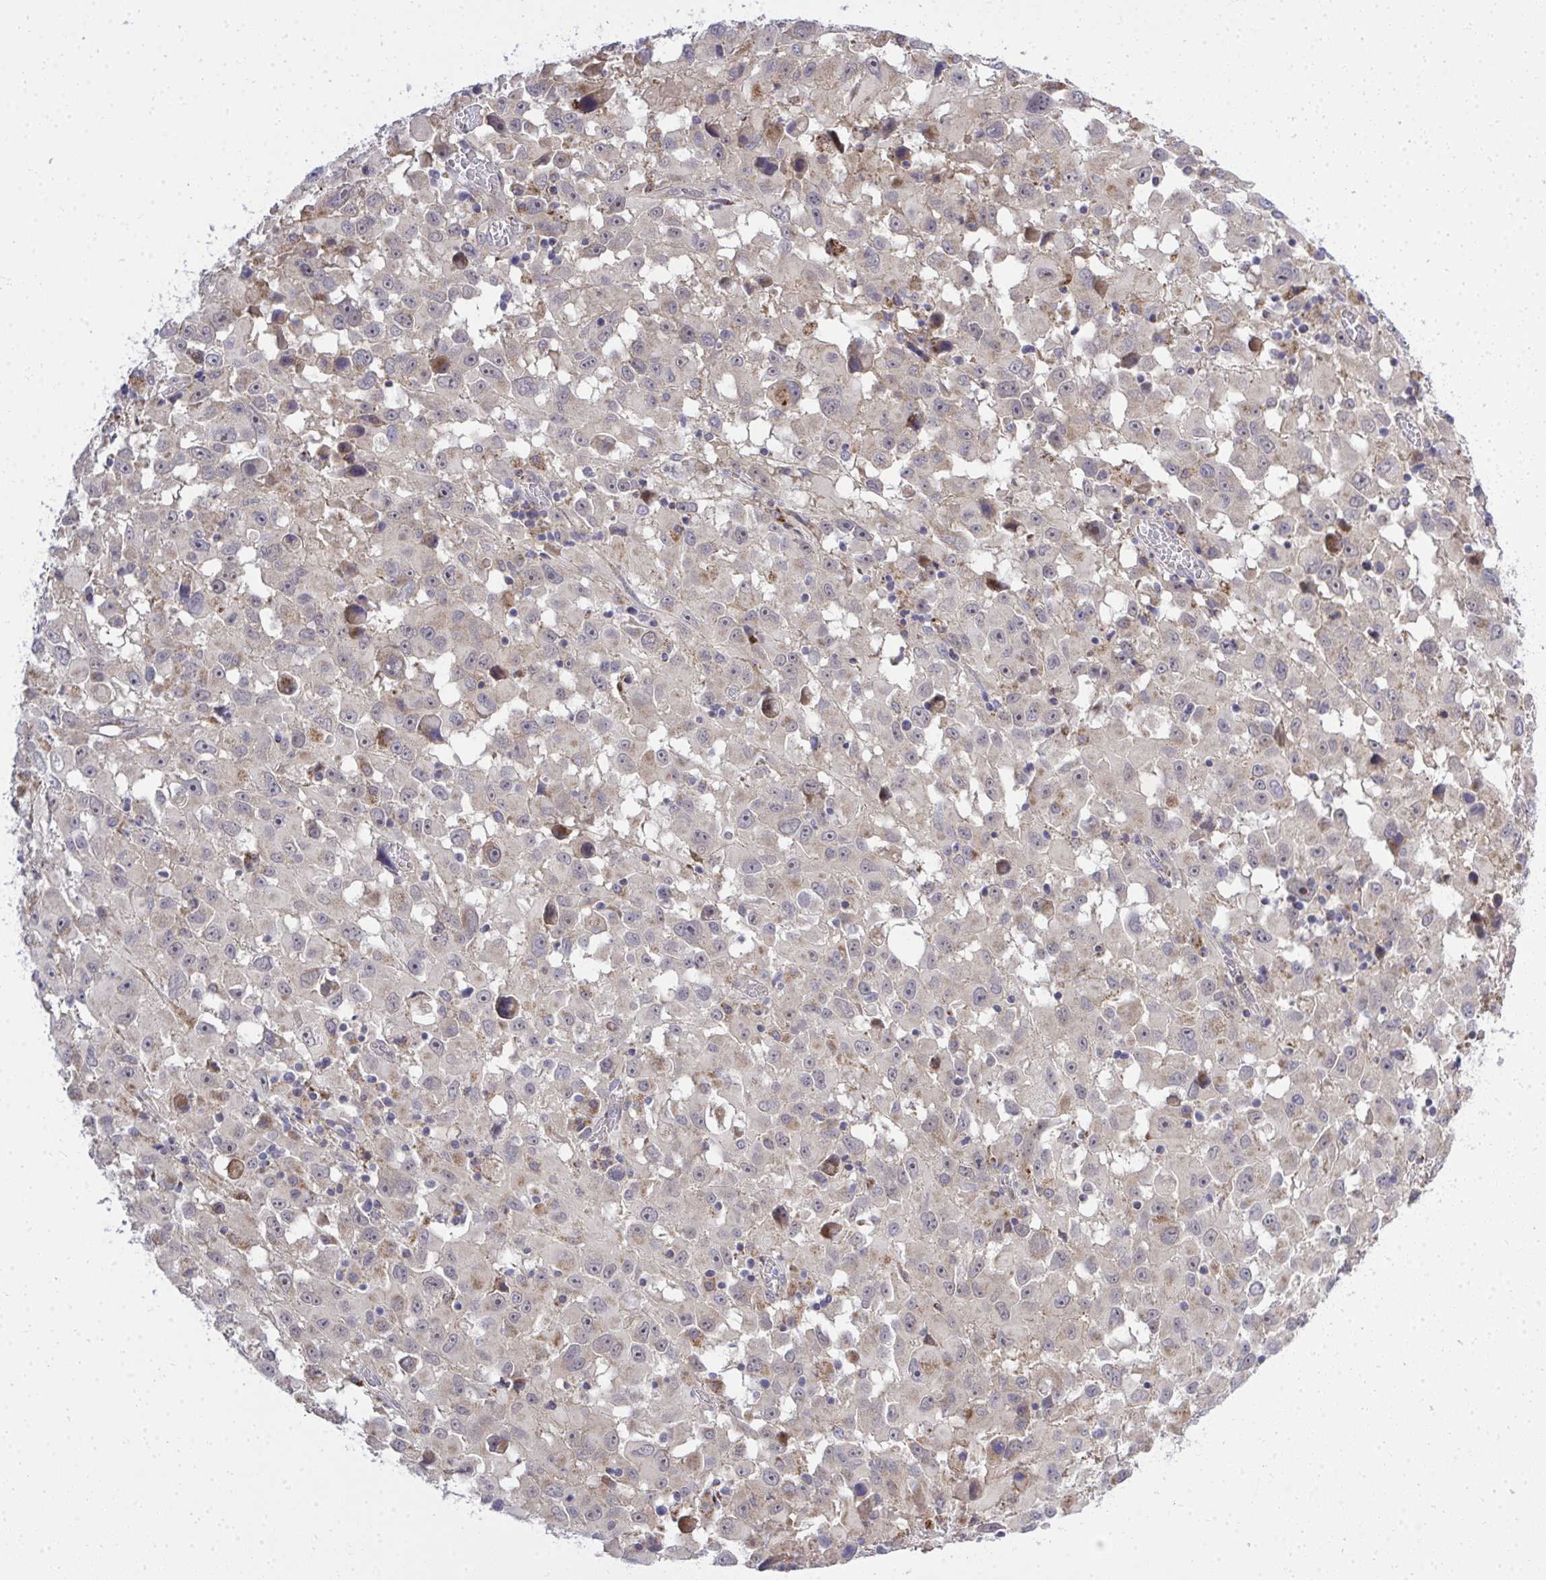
{"staining": {"intensity": "negative", "quantity": "none", "location": "none"}, "tissue": "melanoma", "cell_type": "Tumor cells", "image_type": "cancer", "snomed": [{"axis": "morphology", "description": "Malignant melanoma, Metastatic site"}, {"axis": "topography", "description": "Soft tissue"}], "caption": "This image is of malignant melanoma (metastatic site) stained with immunohistochemistry to label a protein in brown with the nuclei are counter-stained blue. There is no positivity in tumor cells. (DAB immunohistochemistry (IHC), high magnification).", "gene": "XAF1", "patient": {"sex": "male", "age": 50}}